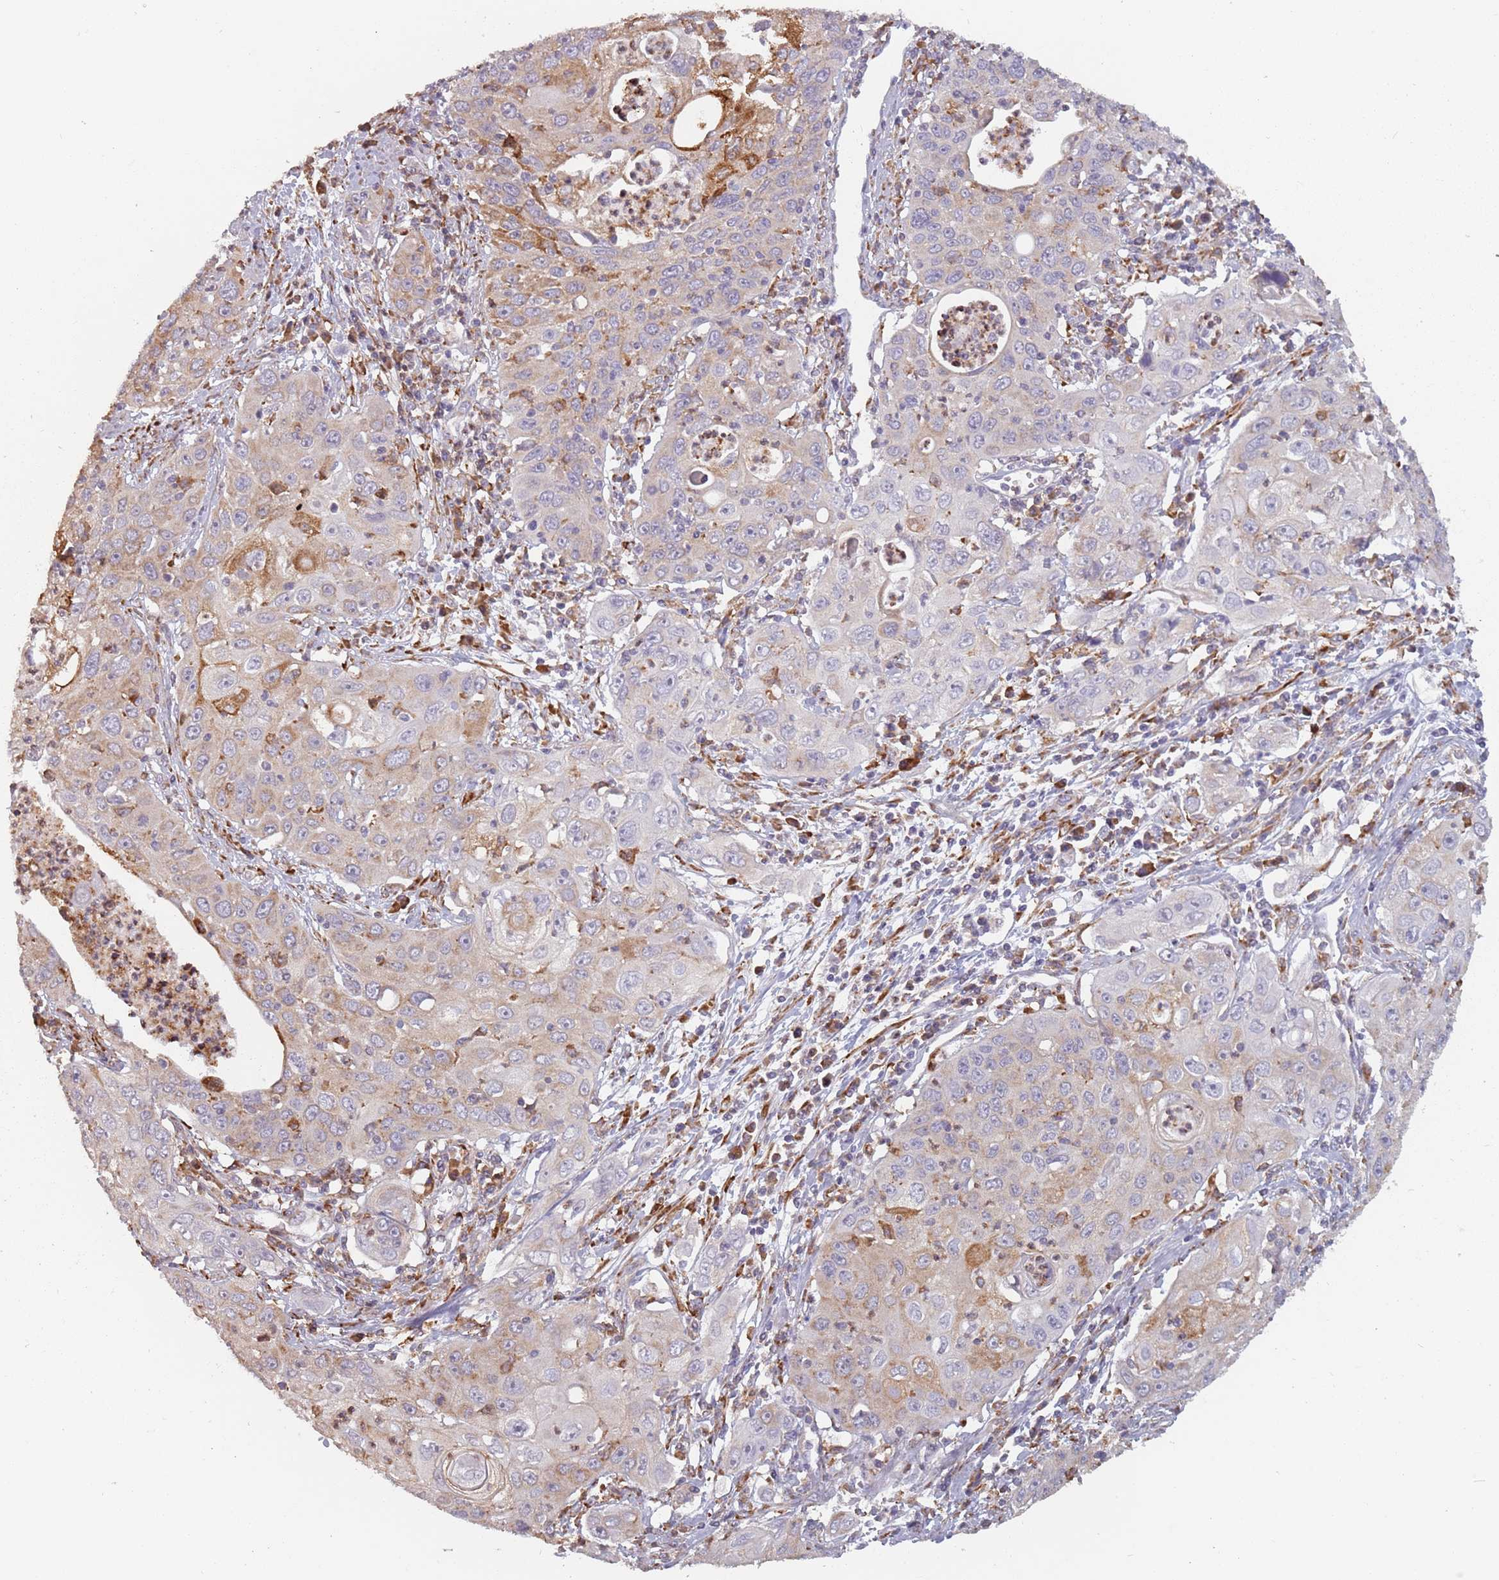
{"staining": {"intensity": "weak", "quantity": "25%-75%", "location": "cytoplasmic/membranous"}, "tissue": "cervical cancer", "cell_type": "Tumor cells", "image_type": "cancer", "snomed": [{"axis": "morphology", "description": "Squamous cell carcinoma, NOS"}, {"axis": "topography", "description": "Cervix"}], "caption": "IHC image of human squamous cell carcinoma (cervical) stained for a protein (brown), which shows low levels of weak cytoplasmic/membranous staining in about 25%-75% of tumor cells.", "gene": "RPS9", "patient": {"sex": "female", "age": 36}}